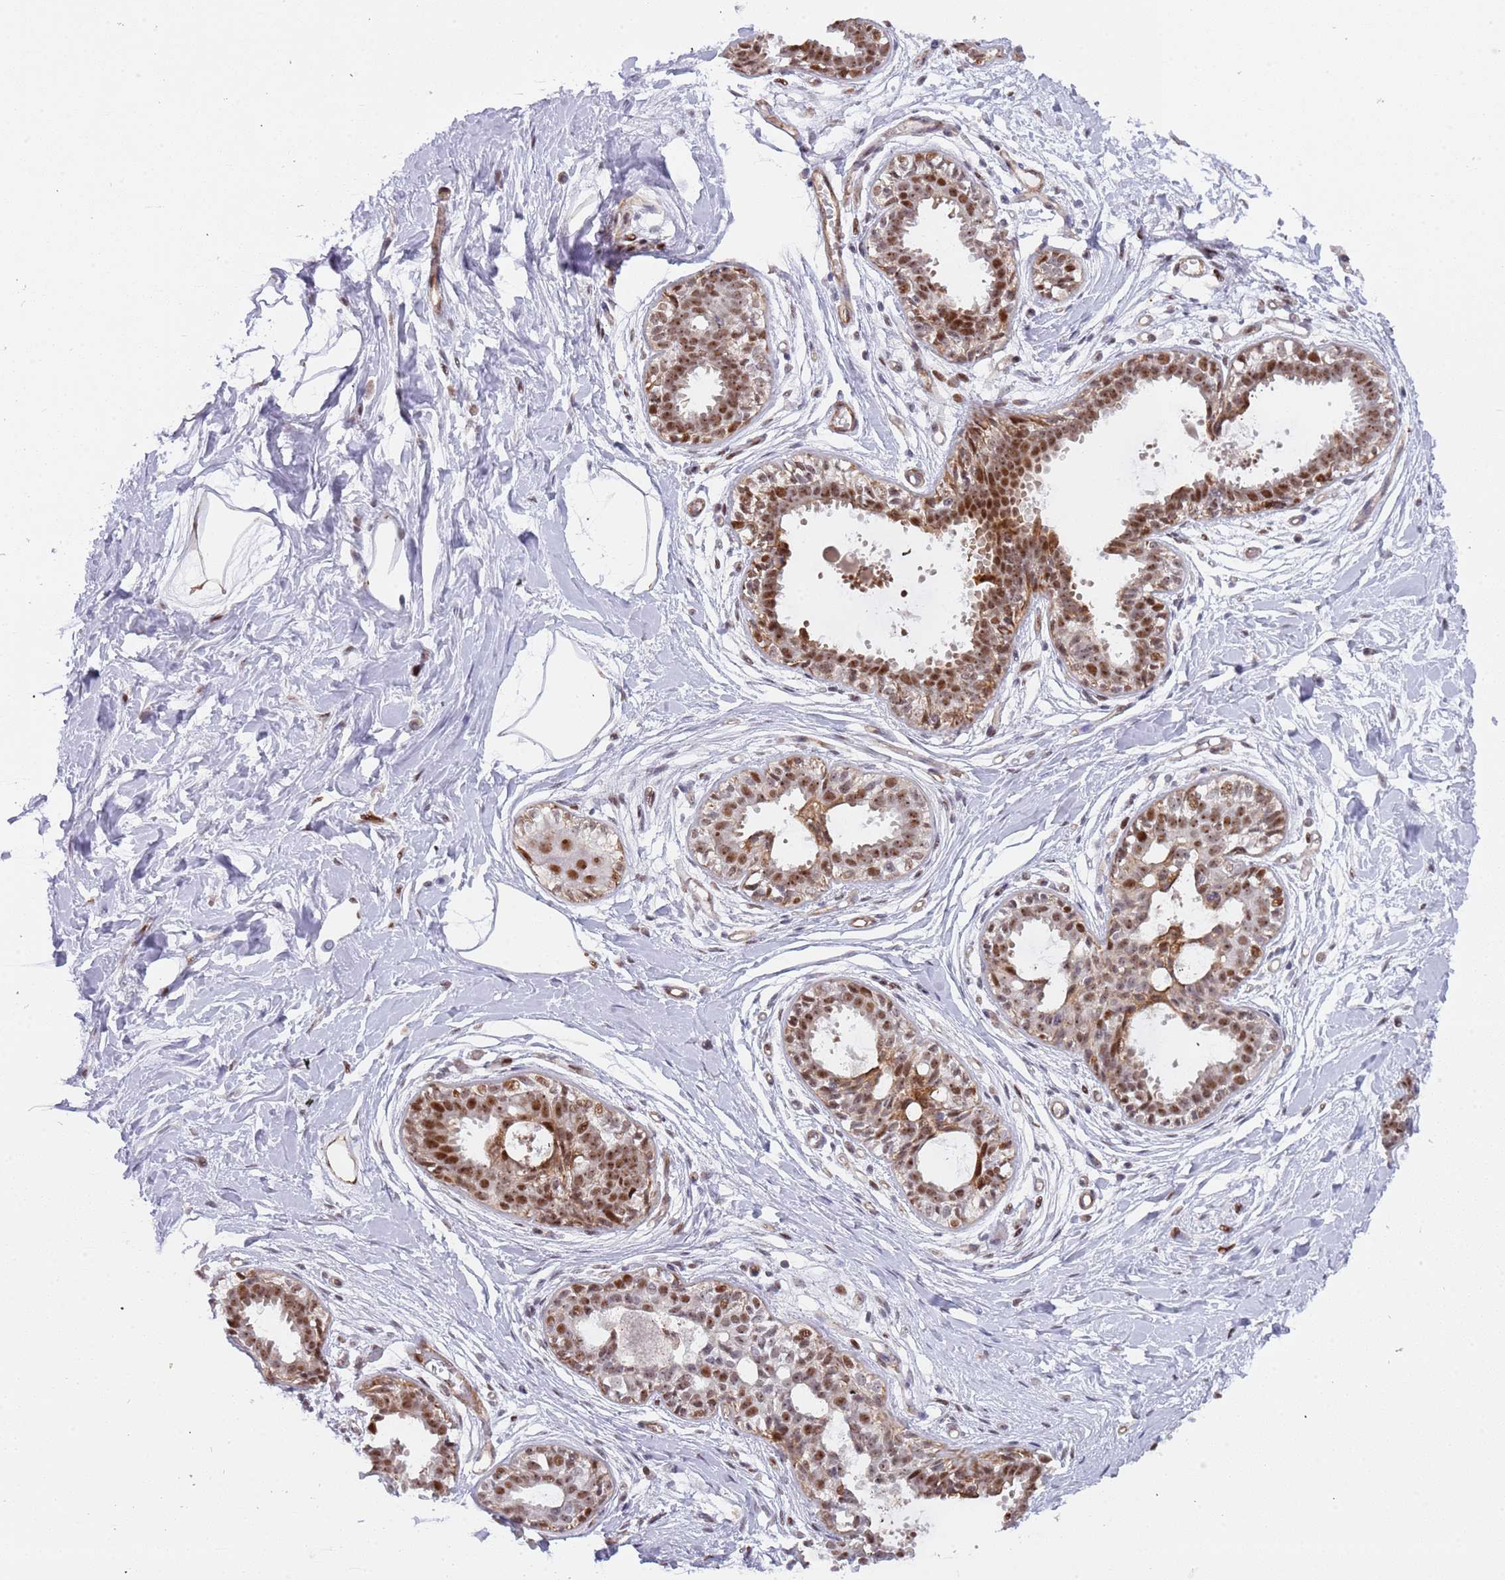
{"staining": {"intensity": "weak", "quantity": ">75%", "location": "nuclear"}, "tissue": "breast", "cell_type": "Adipocytes", "image_type": "normal", "snomed": [{"axis": "morphology", "description": "Normal tissue, NOS"}, {"axis": "topography", "description": "Breast"}], "caption": "This micrograph exhibits IHC staining of normal breast, with low weak nuclear staining in about >75% of adipocytes.", "gene": "LRMDA", "patient": {"sex": "female", "age": 45}}